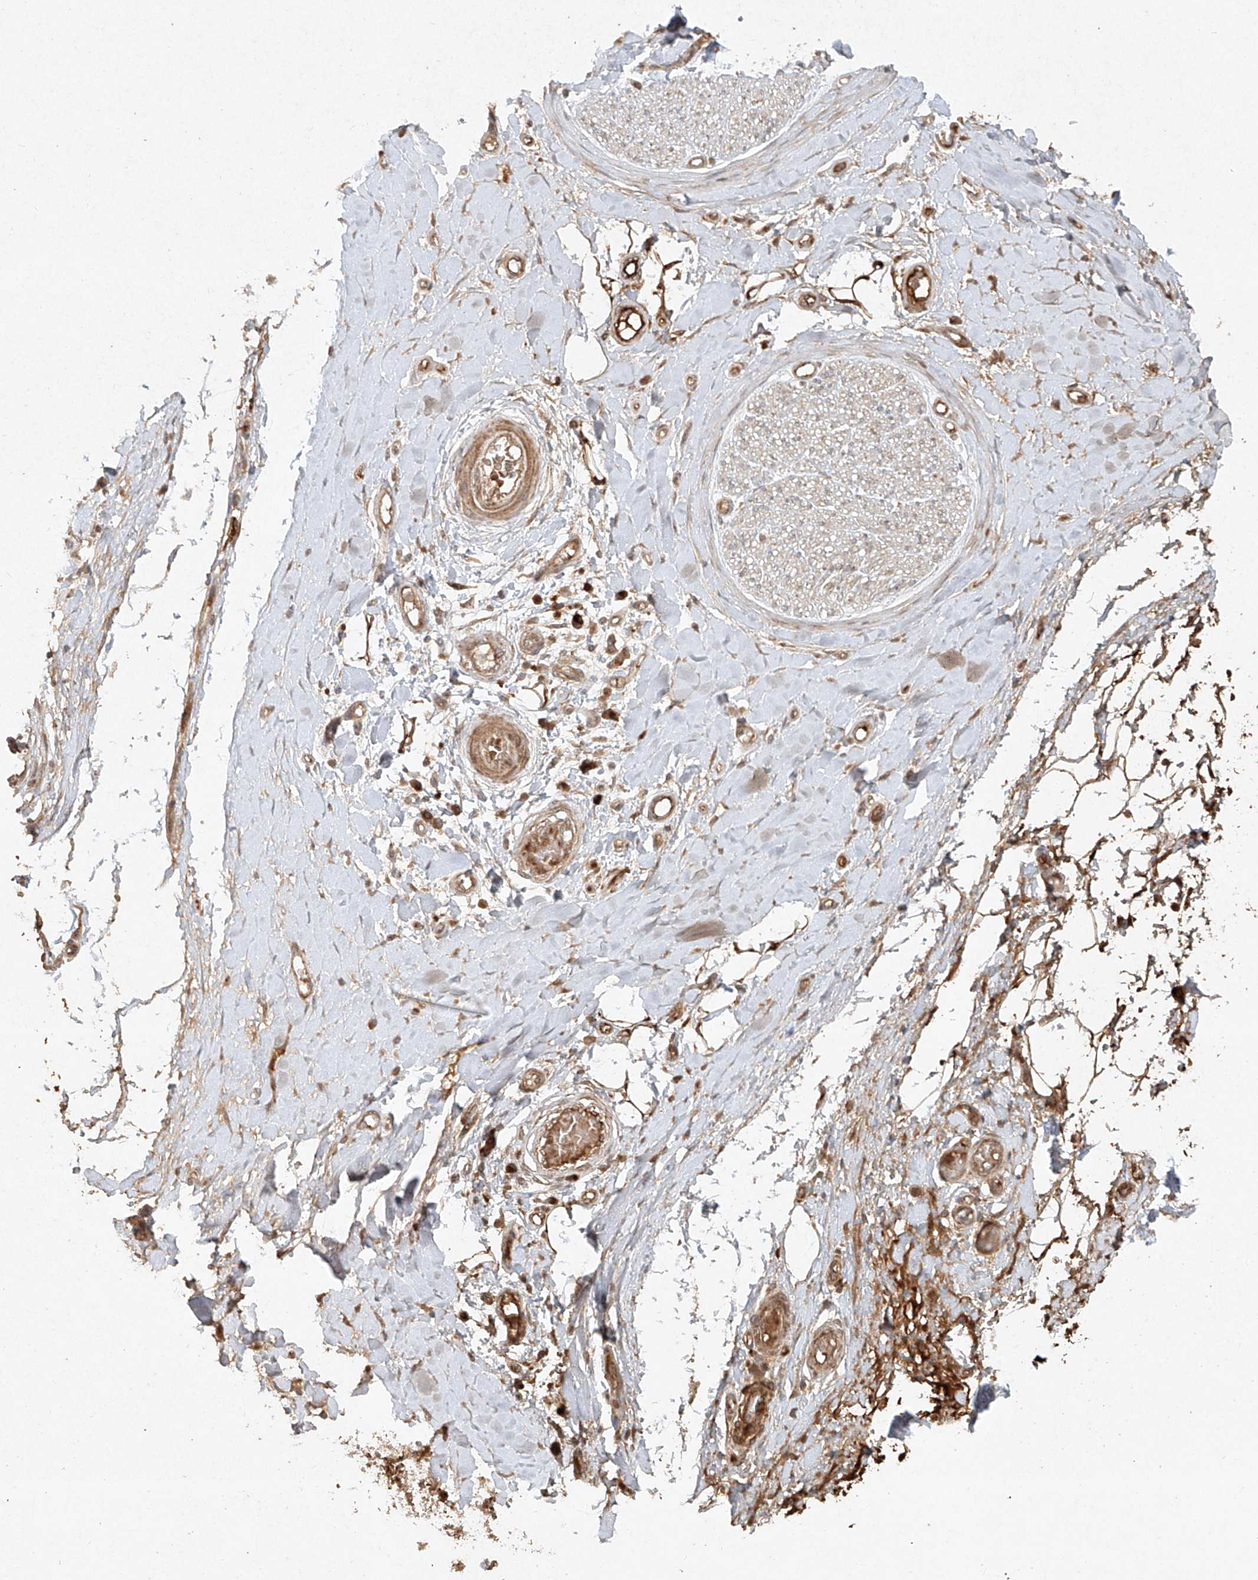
{"staining": {"intensity": "strong", "quantity": ">75%", "location": "cytoplasmic/membranous"}, "tissue": "adipose tissue", "cell_type": "Adipocytes", "image_type": "normal", "snomed": [{"axis": "morphology", "description": "Normal tissue, NOS"}, {"axis": "morphology", "description": "Adenocarcinoma, NOS"}, {"axis": "topography", "description": "Esophagus"}, {"axis": "topography", "description": "Stomach, upper"}, {"axis": "topography", "description": "Peripheral nerve tissue"}], "caption": "Adipose tissue stained with IHC shows strong cytoplasmic/membranous staining in about >75% of adipocytes.", "gene": "CYYR1", "patient": {"sex": "male", "age": 62}}